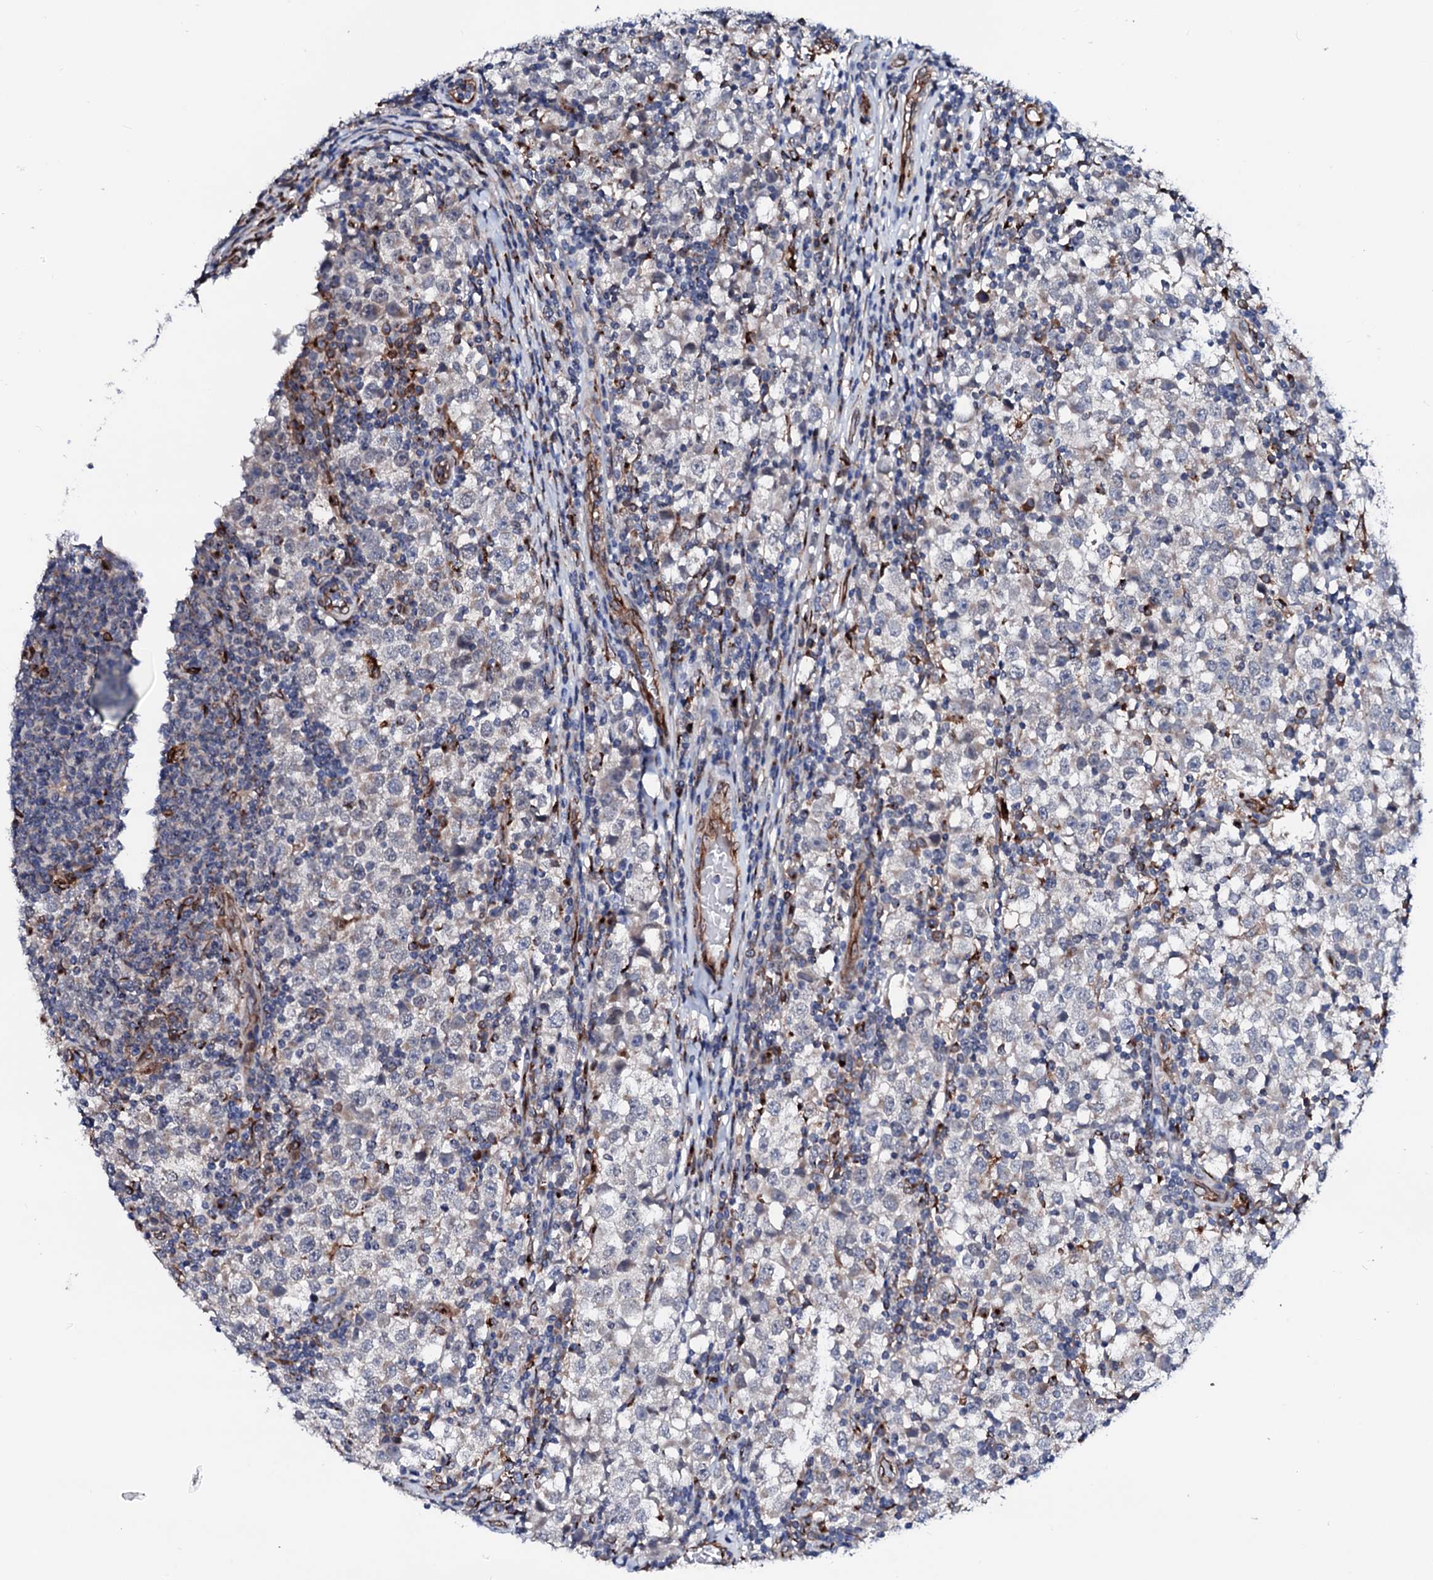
{"staining": {"intensity": "negative", "quantity": "none", "location": "none"}, "tissue": "testis cancer", "cell_type": "Tumor cells", "image_type": "cancer", "snomed": [{"axis": "morphology", "description": "Seminoma, NOS"}, {"axis": "topography", "description": "Testis"}], "caption": "IHC histopathology image of neoplastic tissue: testis cancer (seminoma) stained with DAB shows no significant protein staining in tumor cells.", "gene": "TMCO3", "patient": {"sex": "male", "age": 65}}